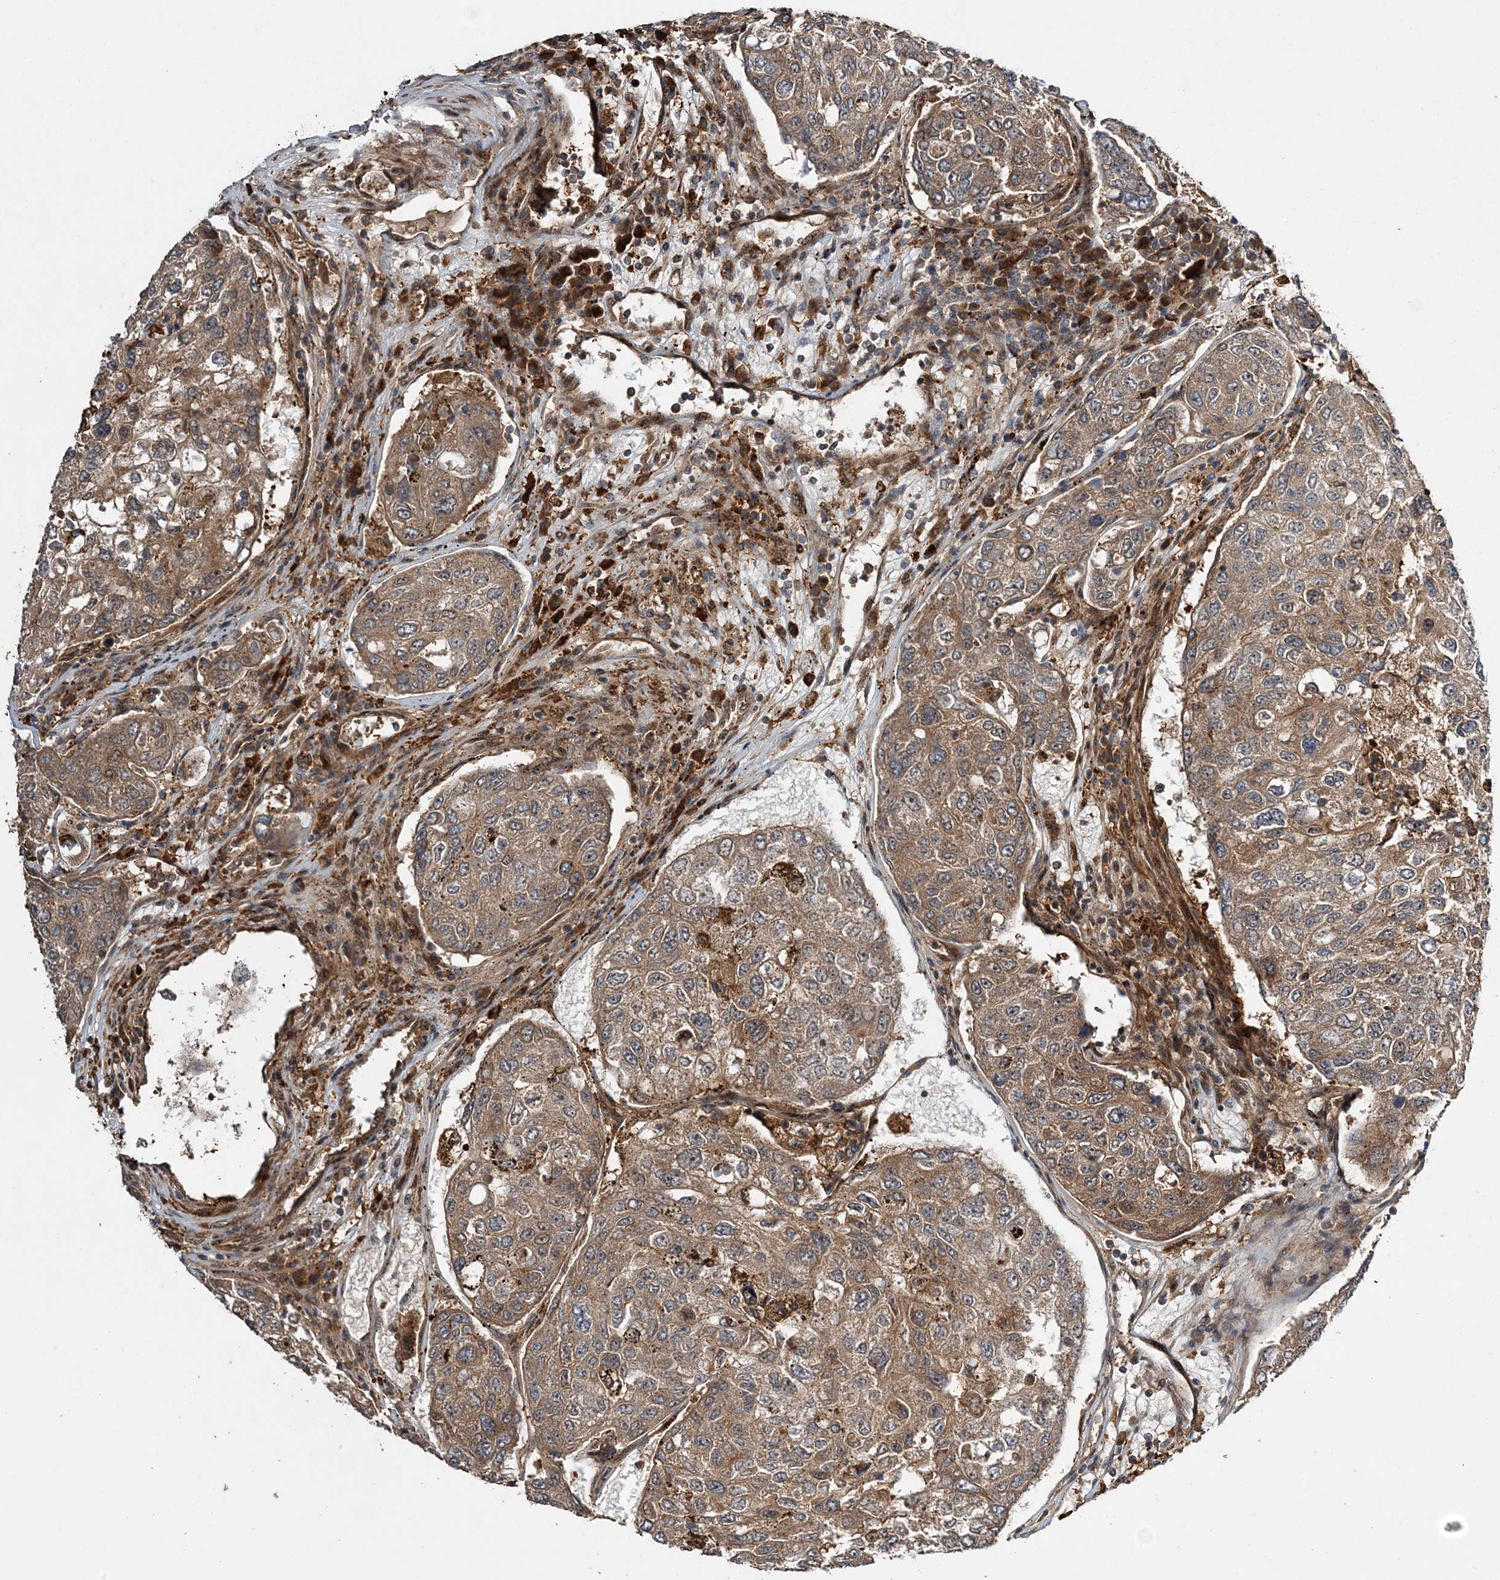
{"staining": {"intensity": "moderate", "quantity": ">75%", "location": "cytoplasmic/membranous"}, "tissue": "urothelial cancer", "cell_type": "Tumor cells", "image_type": "cancer", "snomed": [{"axis": "morphology", "description": "Urothelial carcinoma, High grade"}, {"axis": "topography", "description": "Lymph node"}, {"axis": "topography", "description": "Urinary bladder"}], "caption": "Urothelial carcinoma (high-grade) tissue reveals moderate cytoplasmic/membranous staining in approximately >75% of tumor cells", "gene": "UBTD2", "patient": {"sex": "male", "age": 51}}